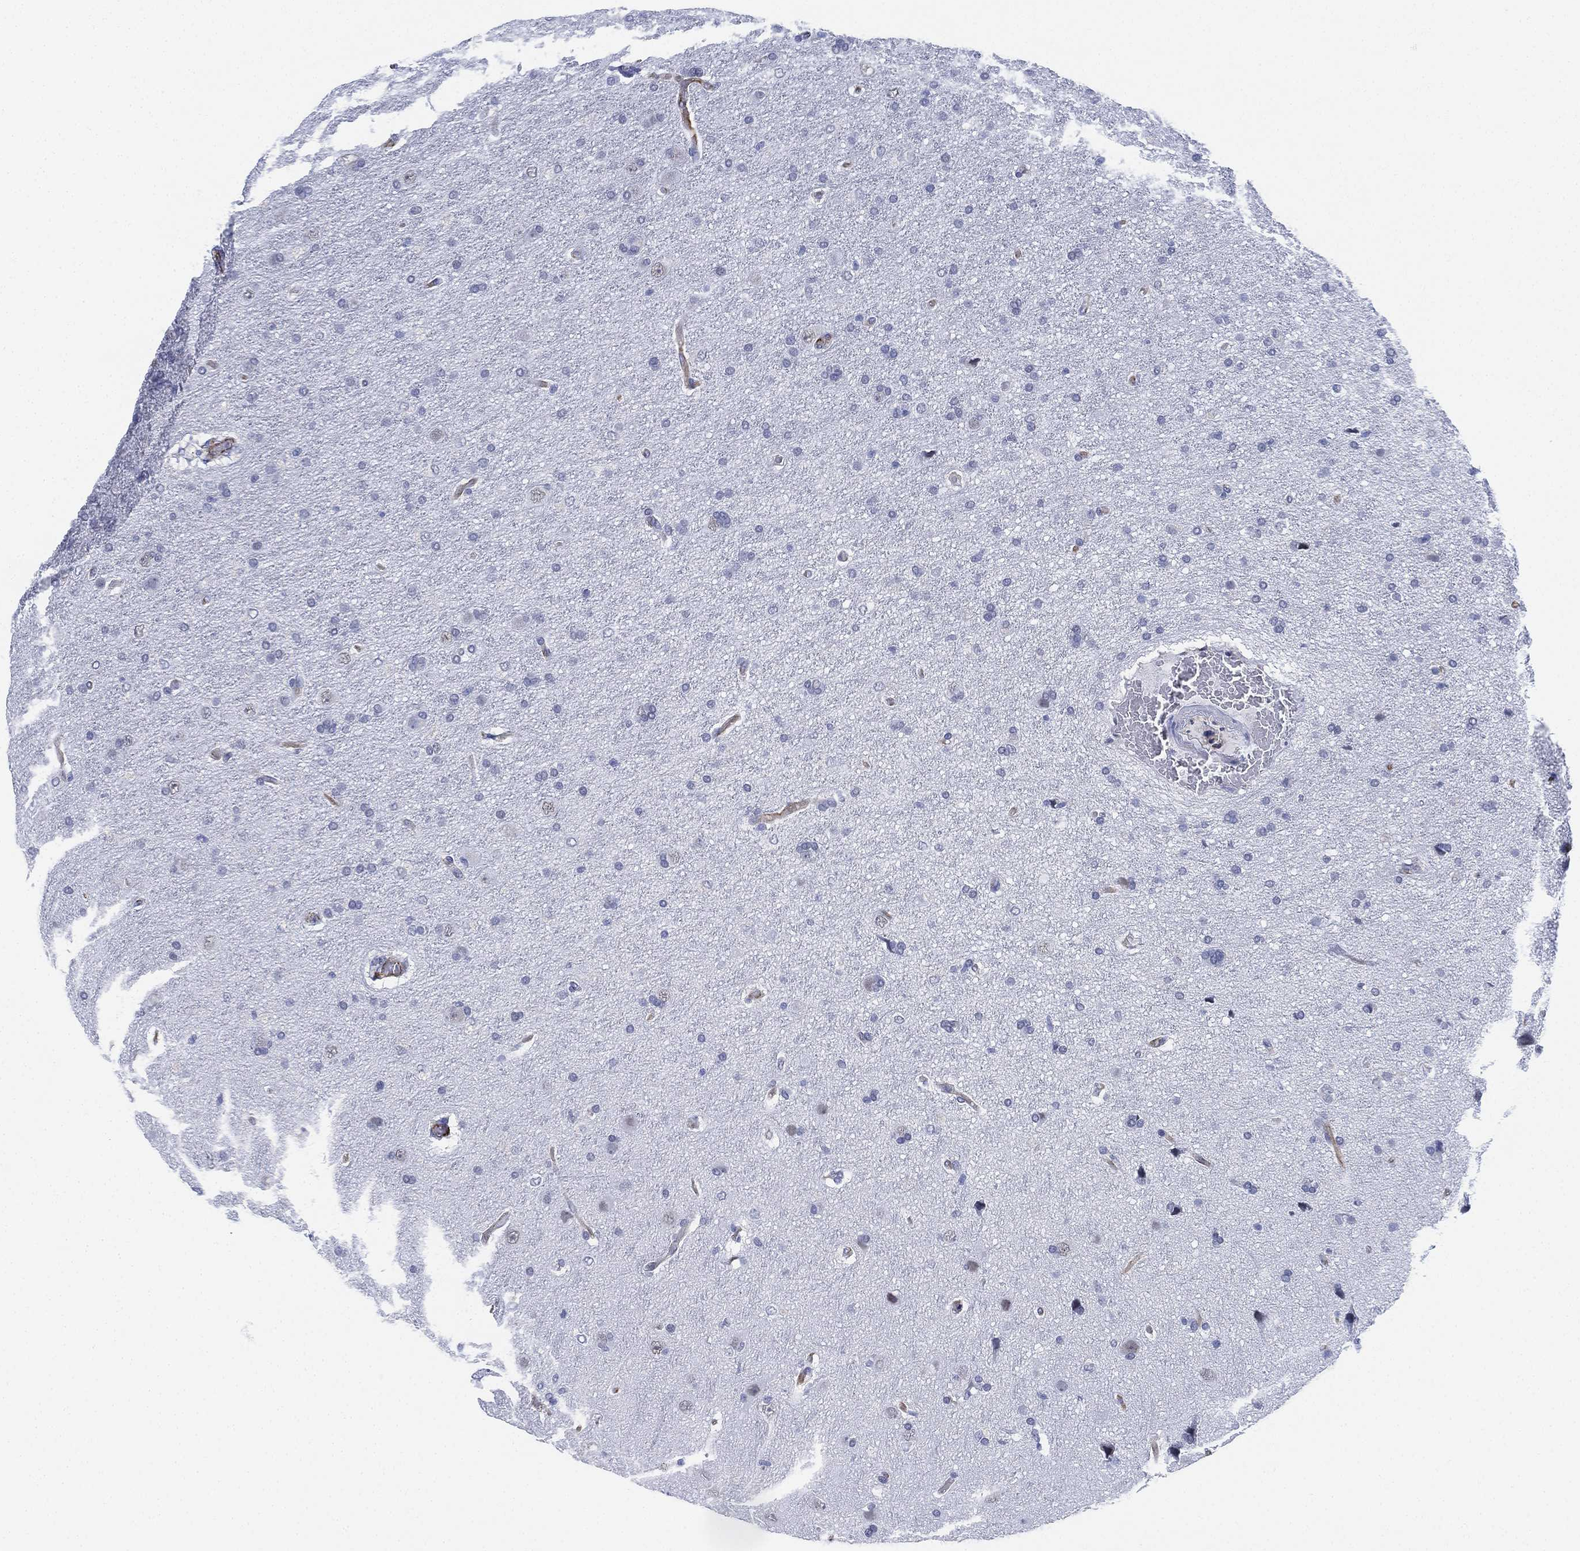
{"staining": {"intensity": "negative", "quantity": "none", "location": "none"}, "tissue": "glioma", "cell_type": "Tumor cells", "image_type": "cancer", "snomed": [{"axis": "morphology", "description": "Glioma, malignant, NOS"}, {"axis": "topography", "description": "Cerebral cortex"}], "caption": "DAB immunohistochemical staining of human glioma shows no significant staining in tumor cells. (DAB (3,3'-diaminobenzidine) immunohistochemistry, high magnification).", "gene": "PSKH2", "patient": {"sex": "male", "age": 58}}